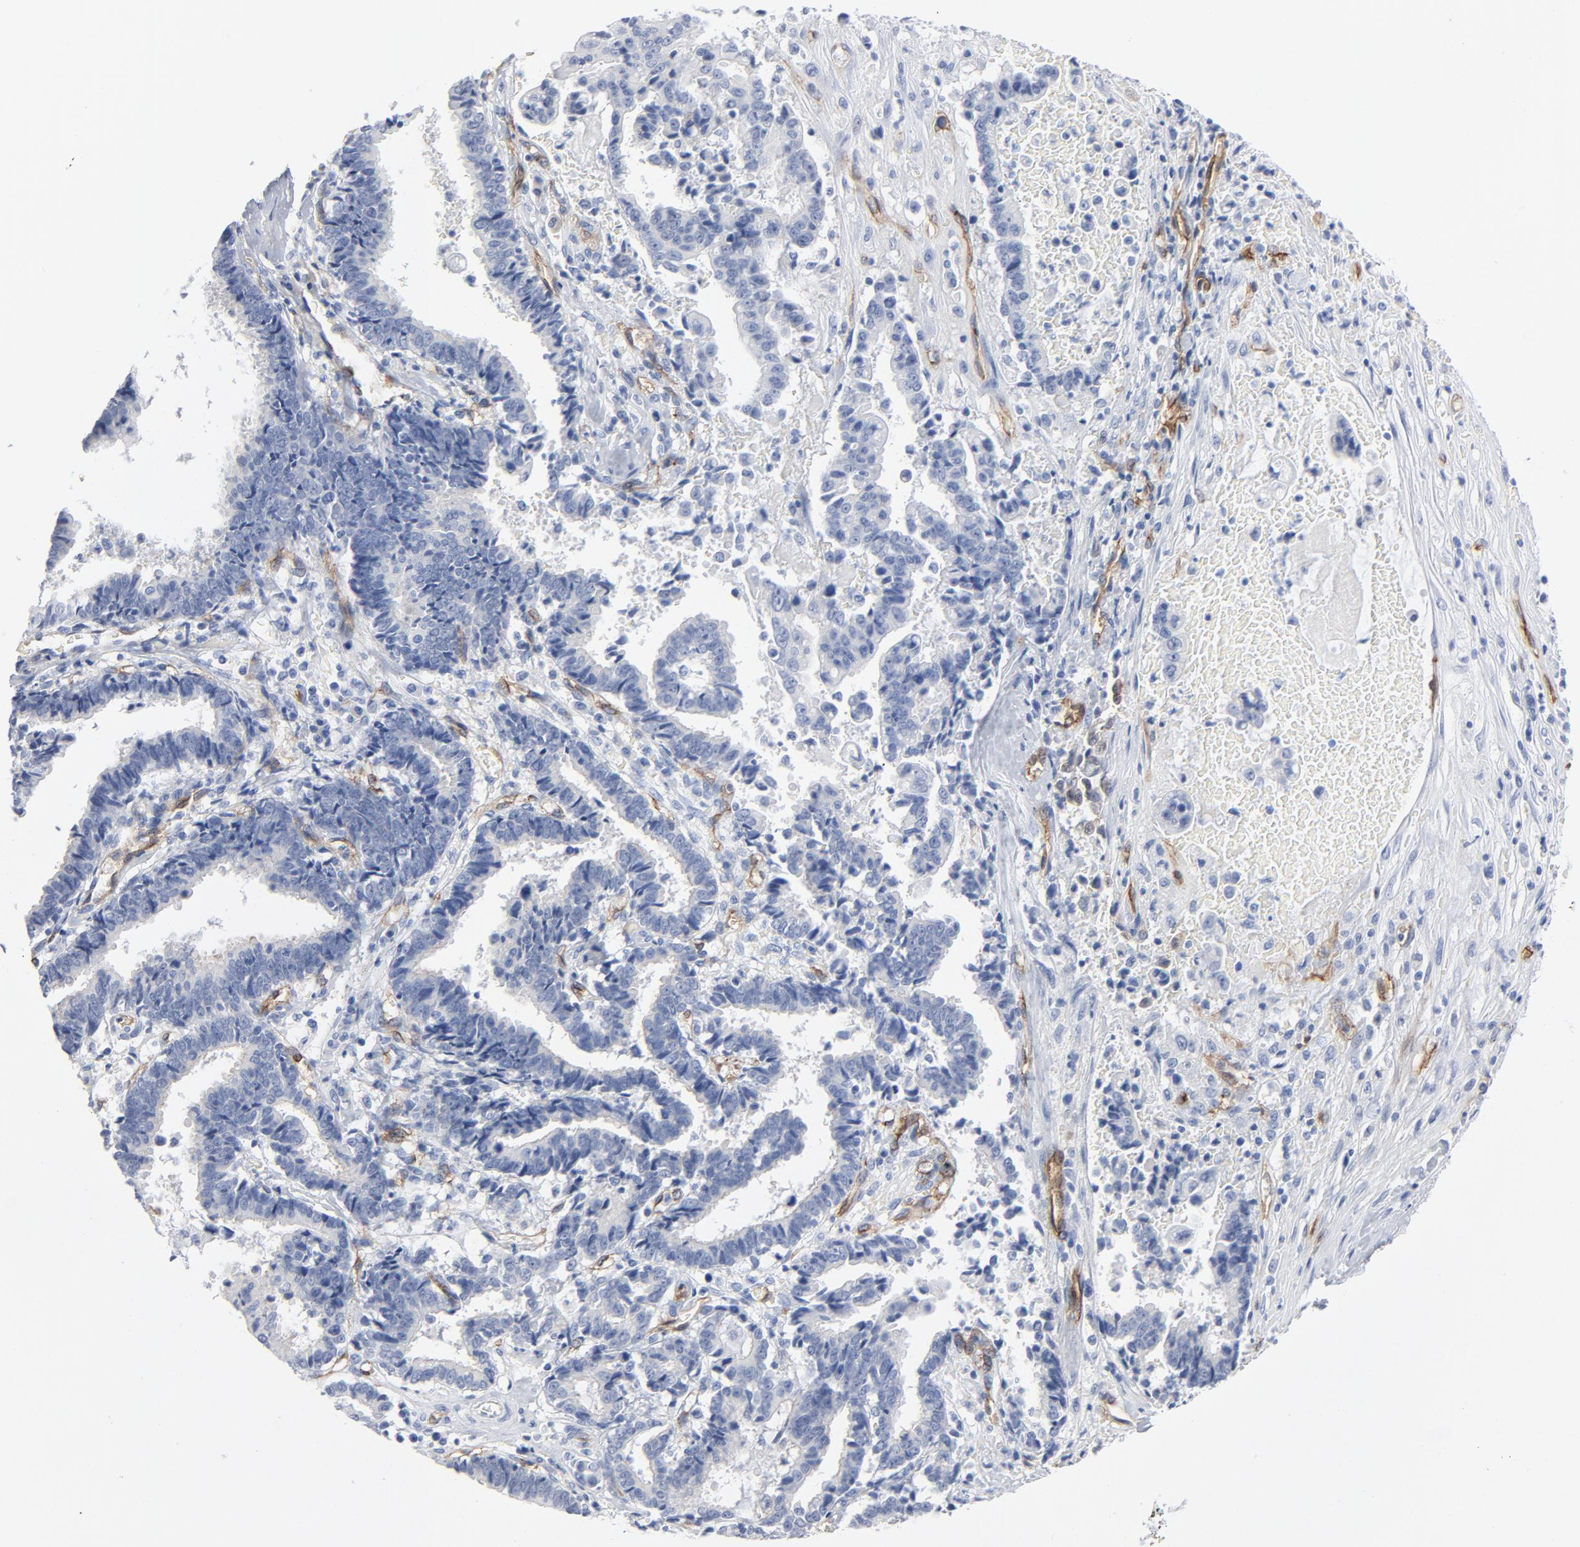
{"staining": {"intensity": "negative", "quantity": "none", "location": "none"}, "tissue": "liver cancer", "cell_type": "Tumor cells", "image_type": "cancer", "snomed": [{"axis": "morphology", "description": "Cholangiocarcinoma"}, {"axis": "topography", "description": "Liver"}], "caption": "Tumor cells are negative for brown protein staining in cholangiocarcinoma (liver).", "gene": "SHANK3", "patient": {"sex": "male", "age": 57}}